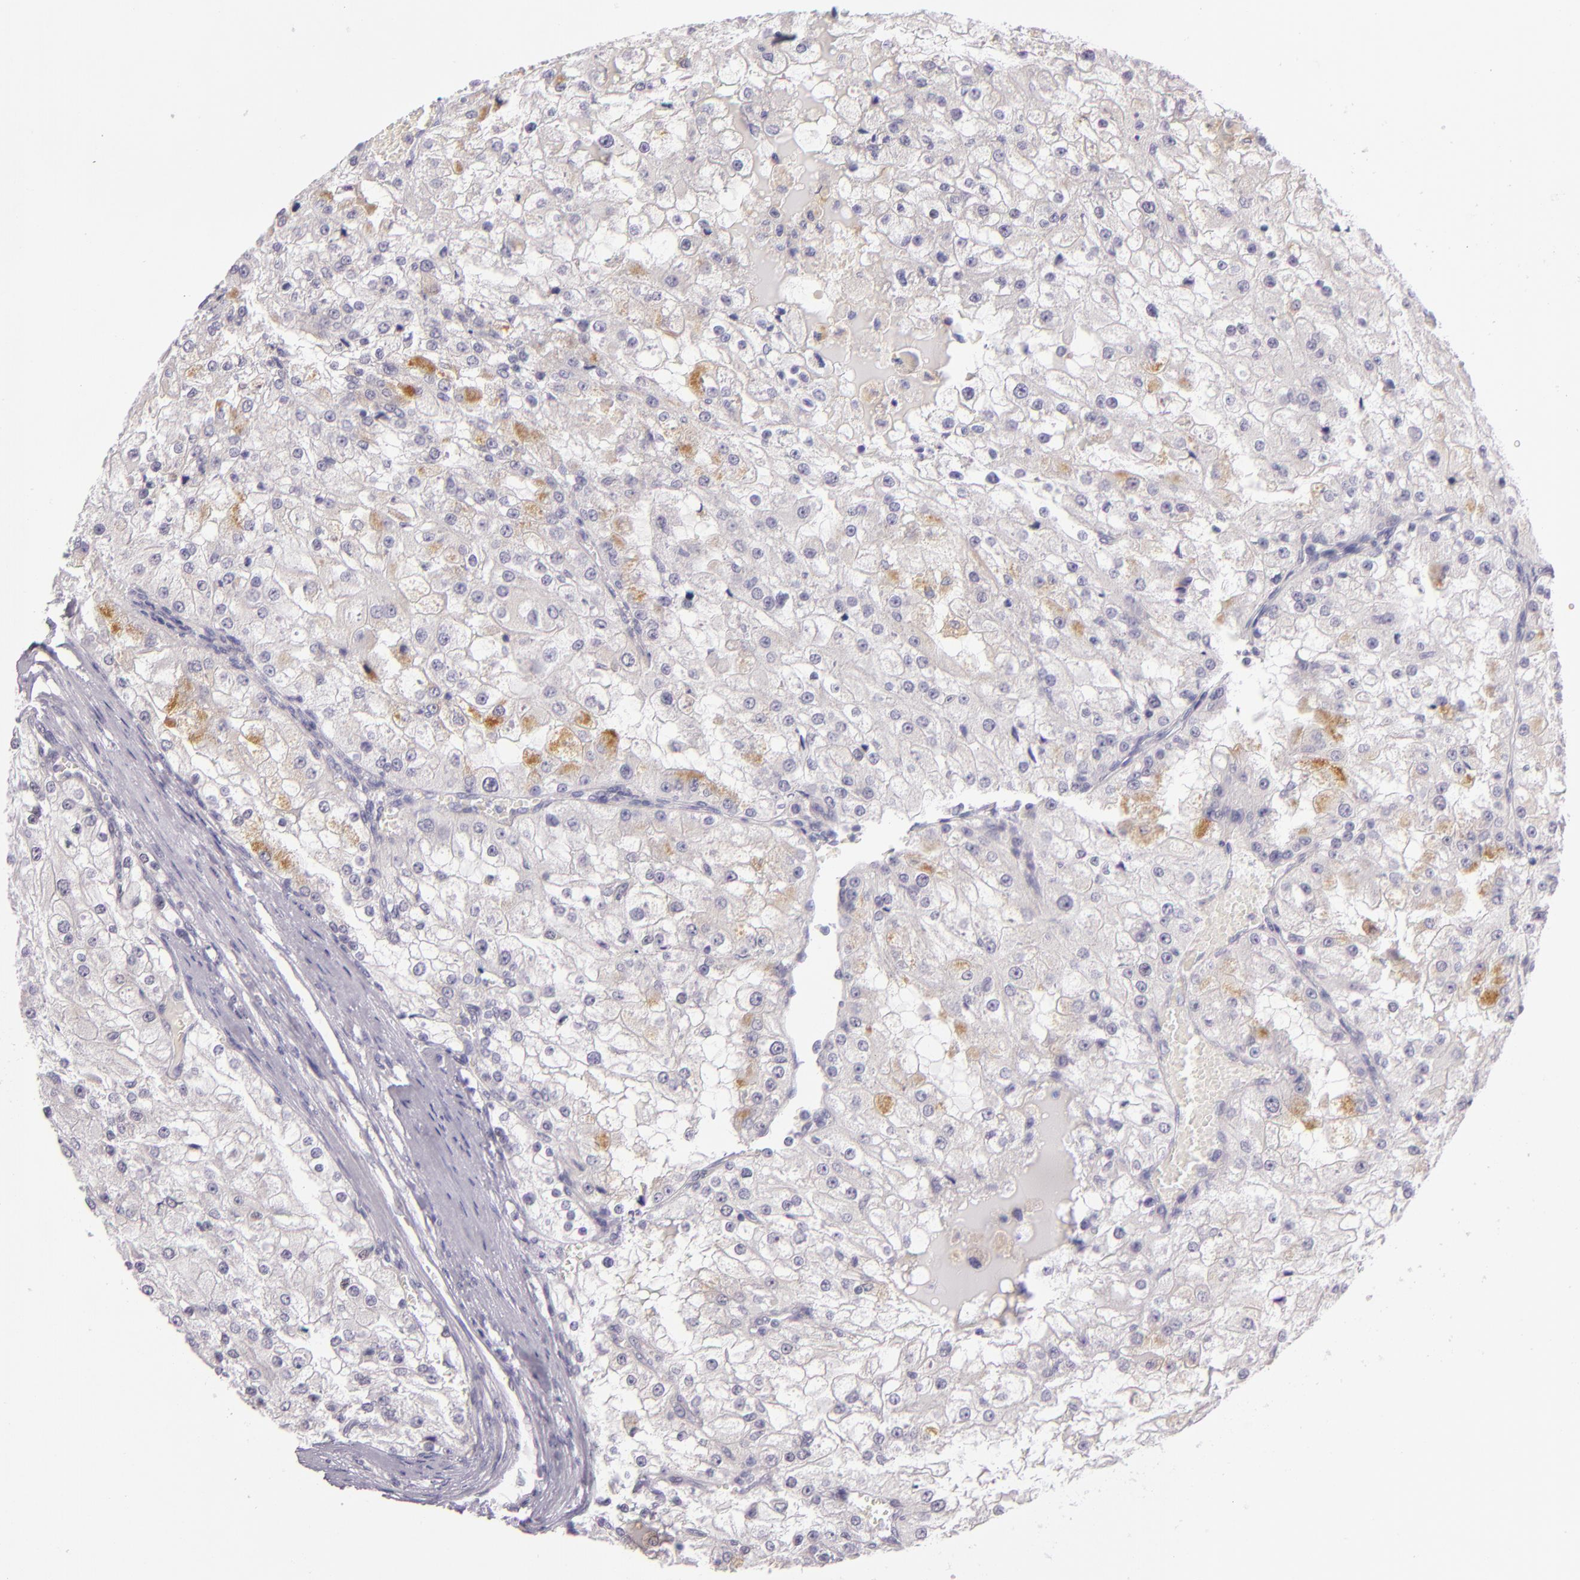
{"staining": {"intensity": "negative", "quantity": "none", "location": "none"}, "tissue": "renal cancer", "cell_type": "Tumor cells", "image_type": "cancer", "snomed": [{"axis": "morphology", "description": "Adenocarcinoma, NOS"}, {"axis": "topography", "description": "Kidney"}], "caption": "High power microscopy image of an immunohistochemistry (IHC) micrograph of renal cancer (adenocarcinoma), revealing no significant expression in tumor cells. The staining was performed using DAB to visualize the protein expression in brown, while the nuclei were stained in blue with hematoxylin (Magnification: 20x).", "gene": "CSE1L", "patient": {"sex": "female", "age": 74}}